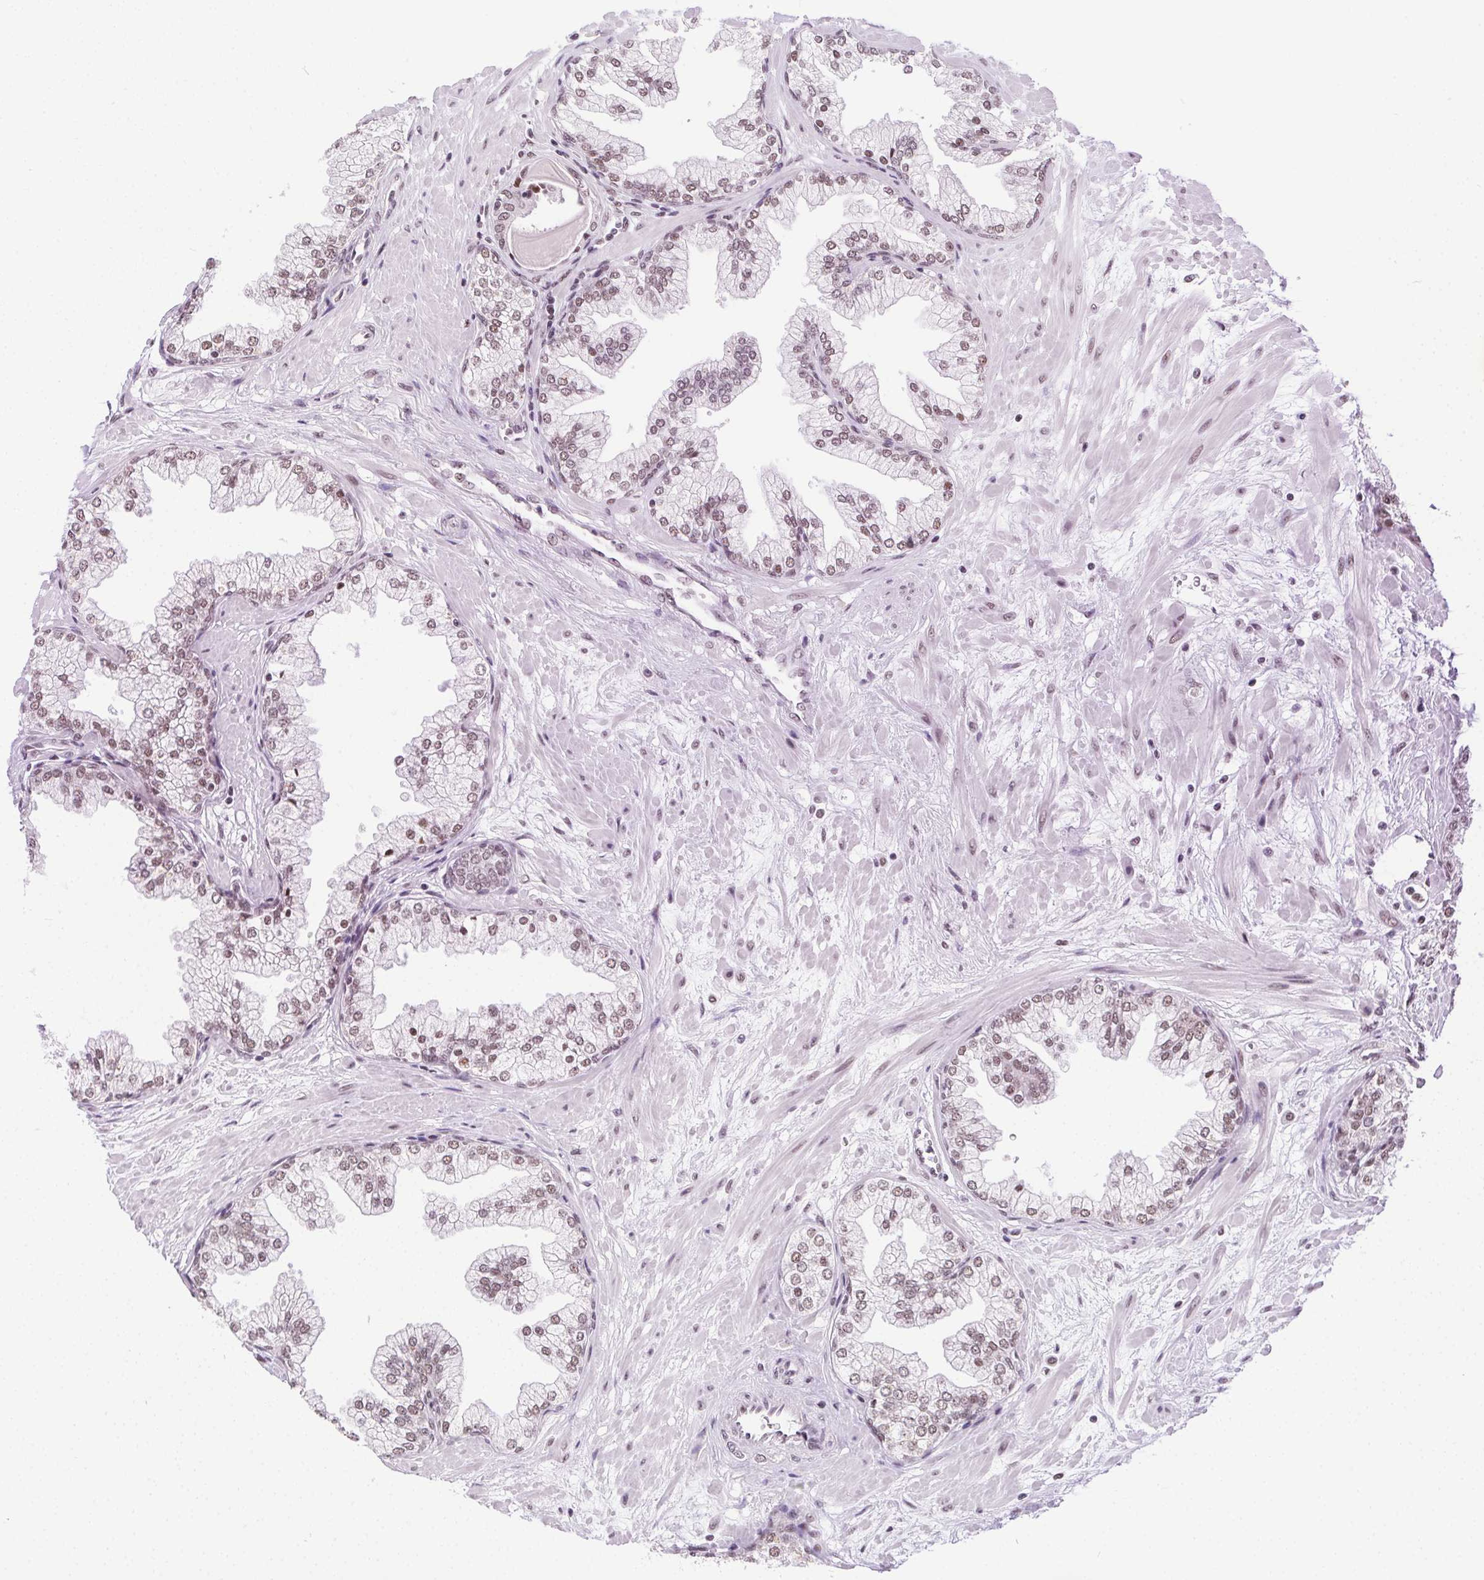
{"staining": {"intensity": "weak", "quantity": ">75%", "location": "nuclear"}, "tissue": "prostate", "cell_type": "Glandular cells", "image_type": "normal", "snomed": [{"axis": "morphology", "description": "Normal tissue, NOS"}, {"axis": "topography", "description": "Prostate"}, {"axis": "topography", "description": "Peripheral nerve tissue"}], "caption": "Protein staining demonstrates weak nuclear staining in about >75% of glandular cells in benign prostate. The protein is stained brown, and the nuclei are stained in blue (DAB IHC with brightfield microscopy, high magnification).", "gene": "TRA2B", "patient": {"sex": "male", "age": 61}}